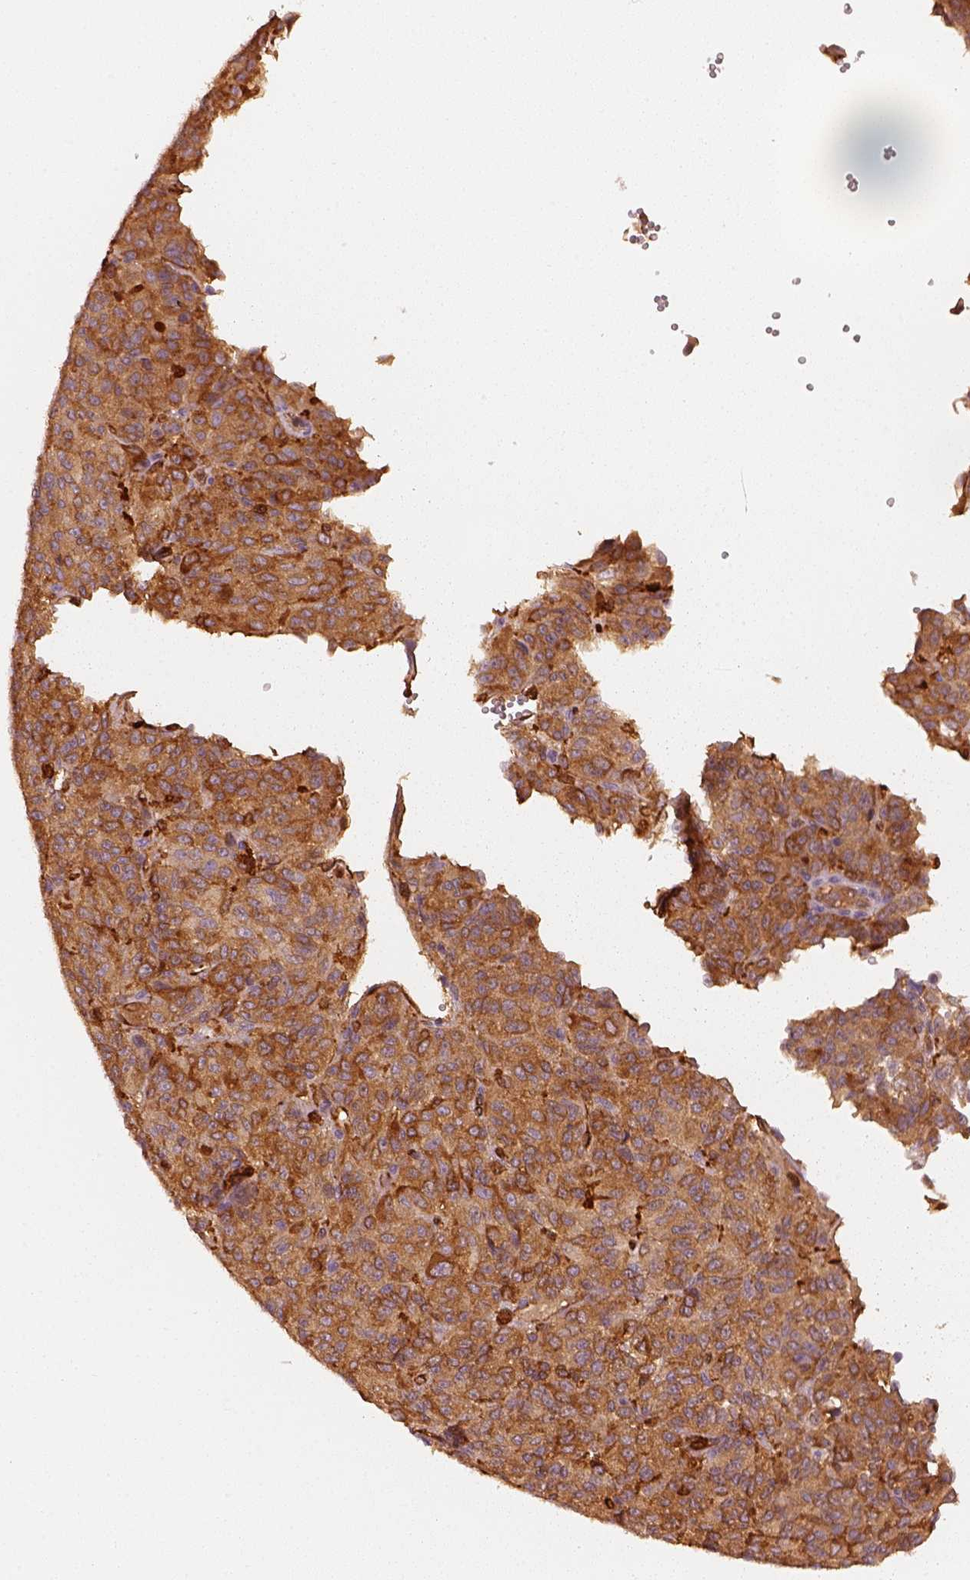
{"staining": {"intensity": "moderate", "quantity": ">75%", "location": "cytoplasmic/membranous"}, "tissue": "melanoma", "cell_type": "Tumor cells", "image_type": "cancer", "snomed": [{"axis": "morphology", "description": "Malignant melanoma, Metastatic site"}, {"axis": "topography", "description": "Brain"}], "caption": "A high-resolution photomicrograph shows IHC staining of malignant melanoma (metastatic site), which reveals moderate cytoplasmic/membranous positivity in about >75% of tumor cells.", "gene": "FSCN1", "patient": {"sex": "female", "age": 56}}